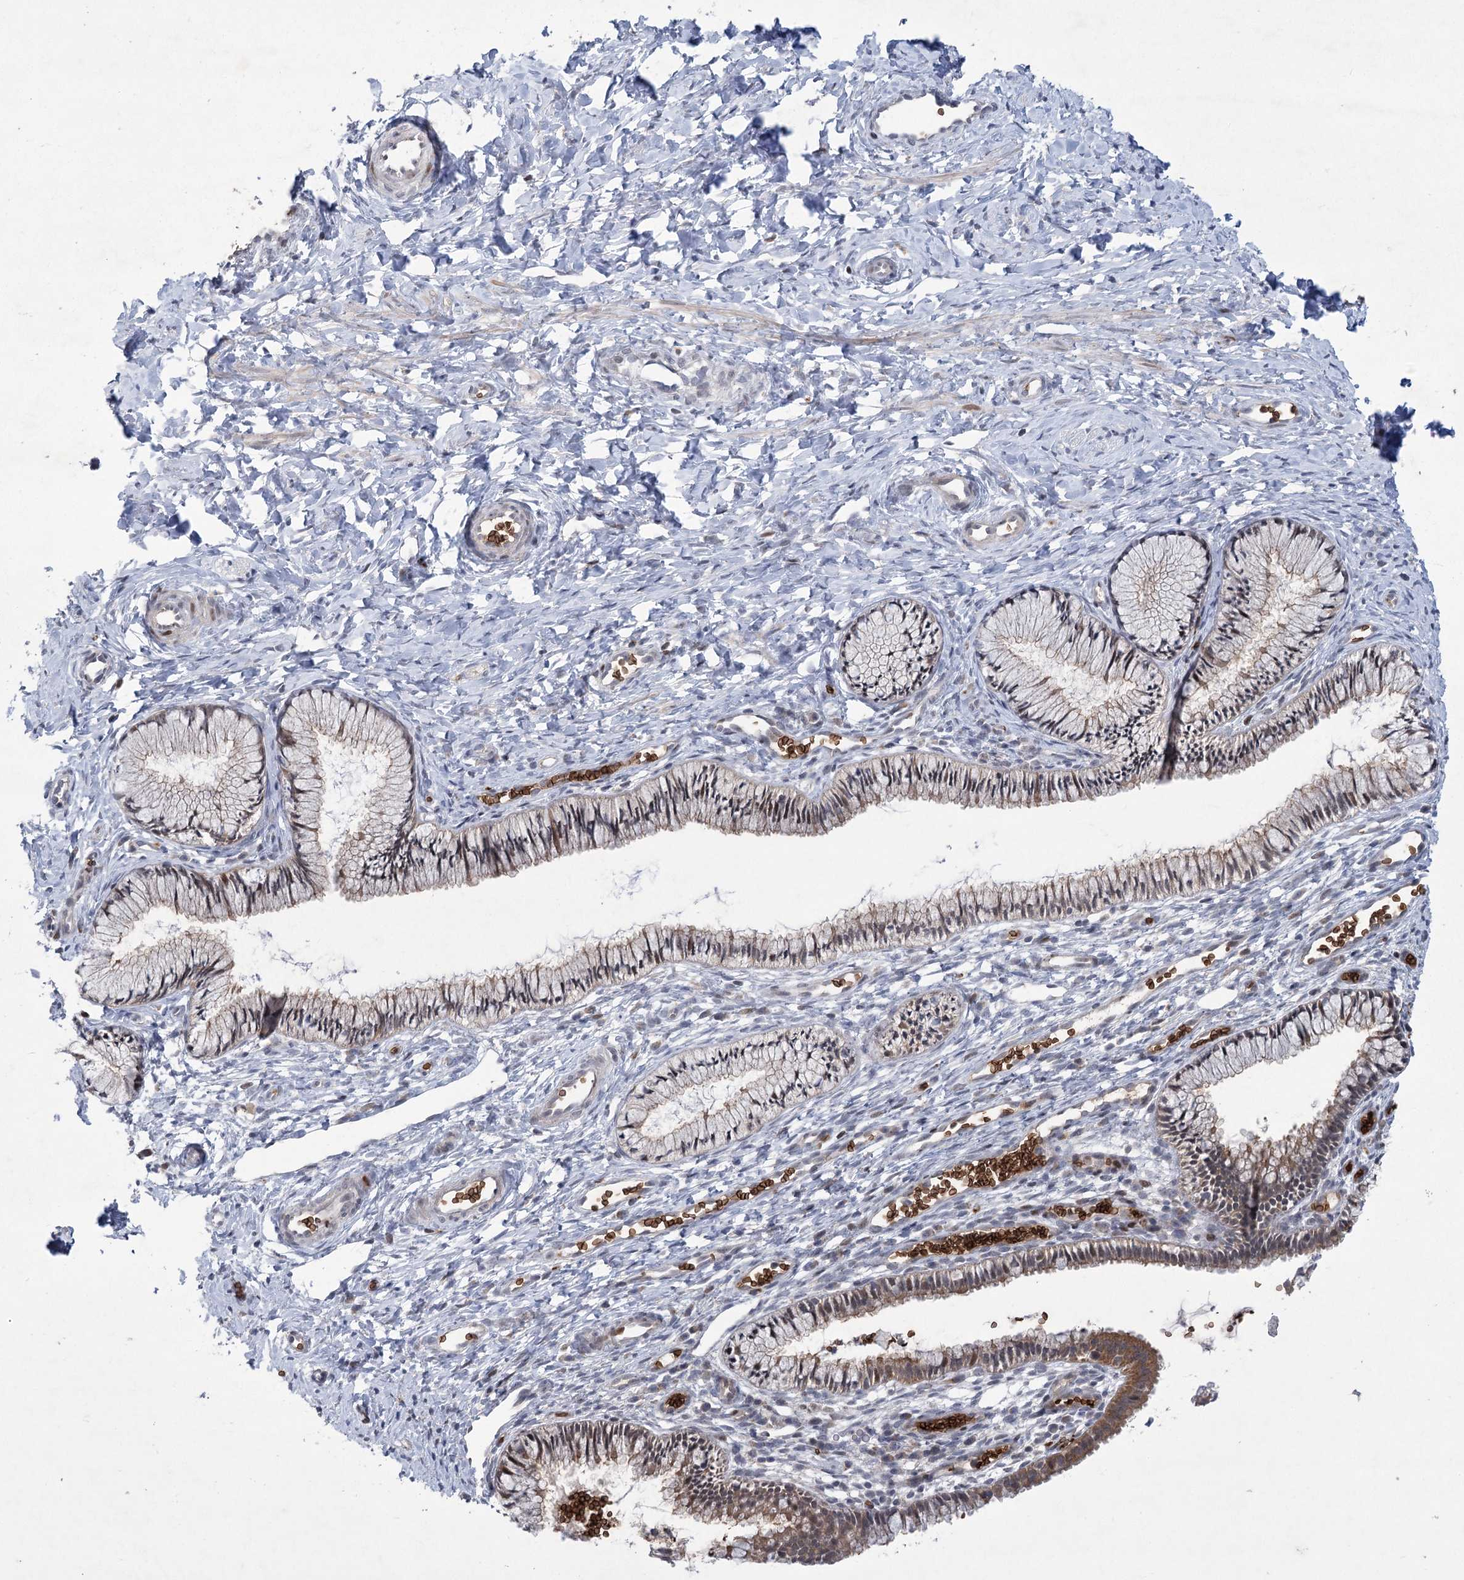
{"staining": {"intensity": "moderate", "quantity": "<25%", "location": "cytoplasmic/membranous"}, "tissue": "cervix", "cell_type": "Glandular cells", "image_type": "normal", "snomed": [{"axis": "morphology", "description": "Normal tissue, NOS"}, {"axis": "topography", "description": "Cervix"}], "caption": "Glandular cells exhibit low levels of moderate cytoplasmic/membranous expression in approximately <25% of cells in benign cervix.", "gene": "NSMCE4A", "patient": {"sex": "female", "age": 27}}